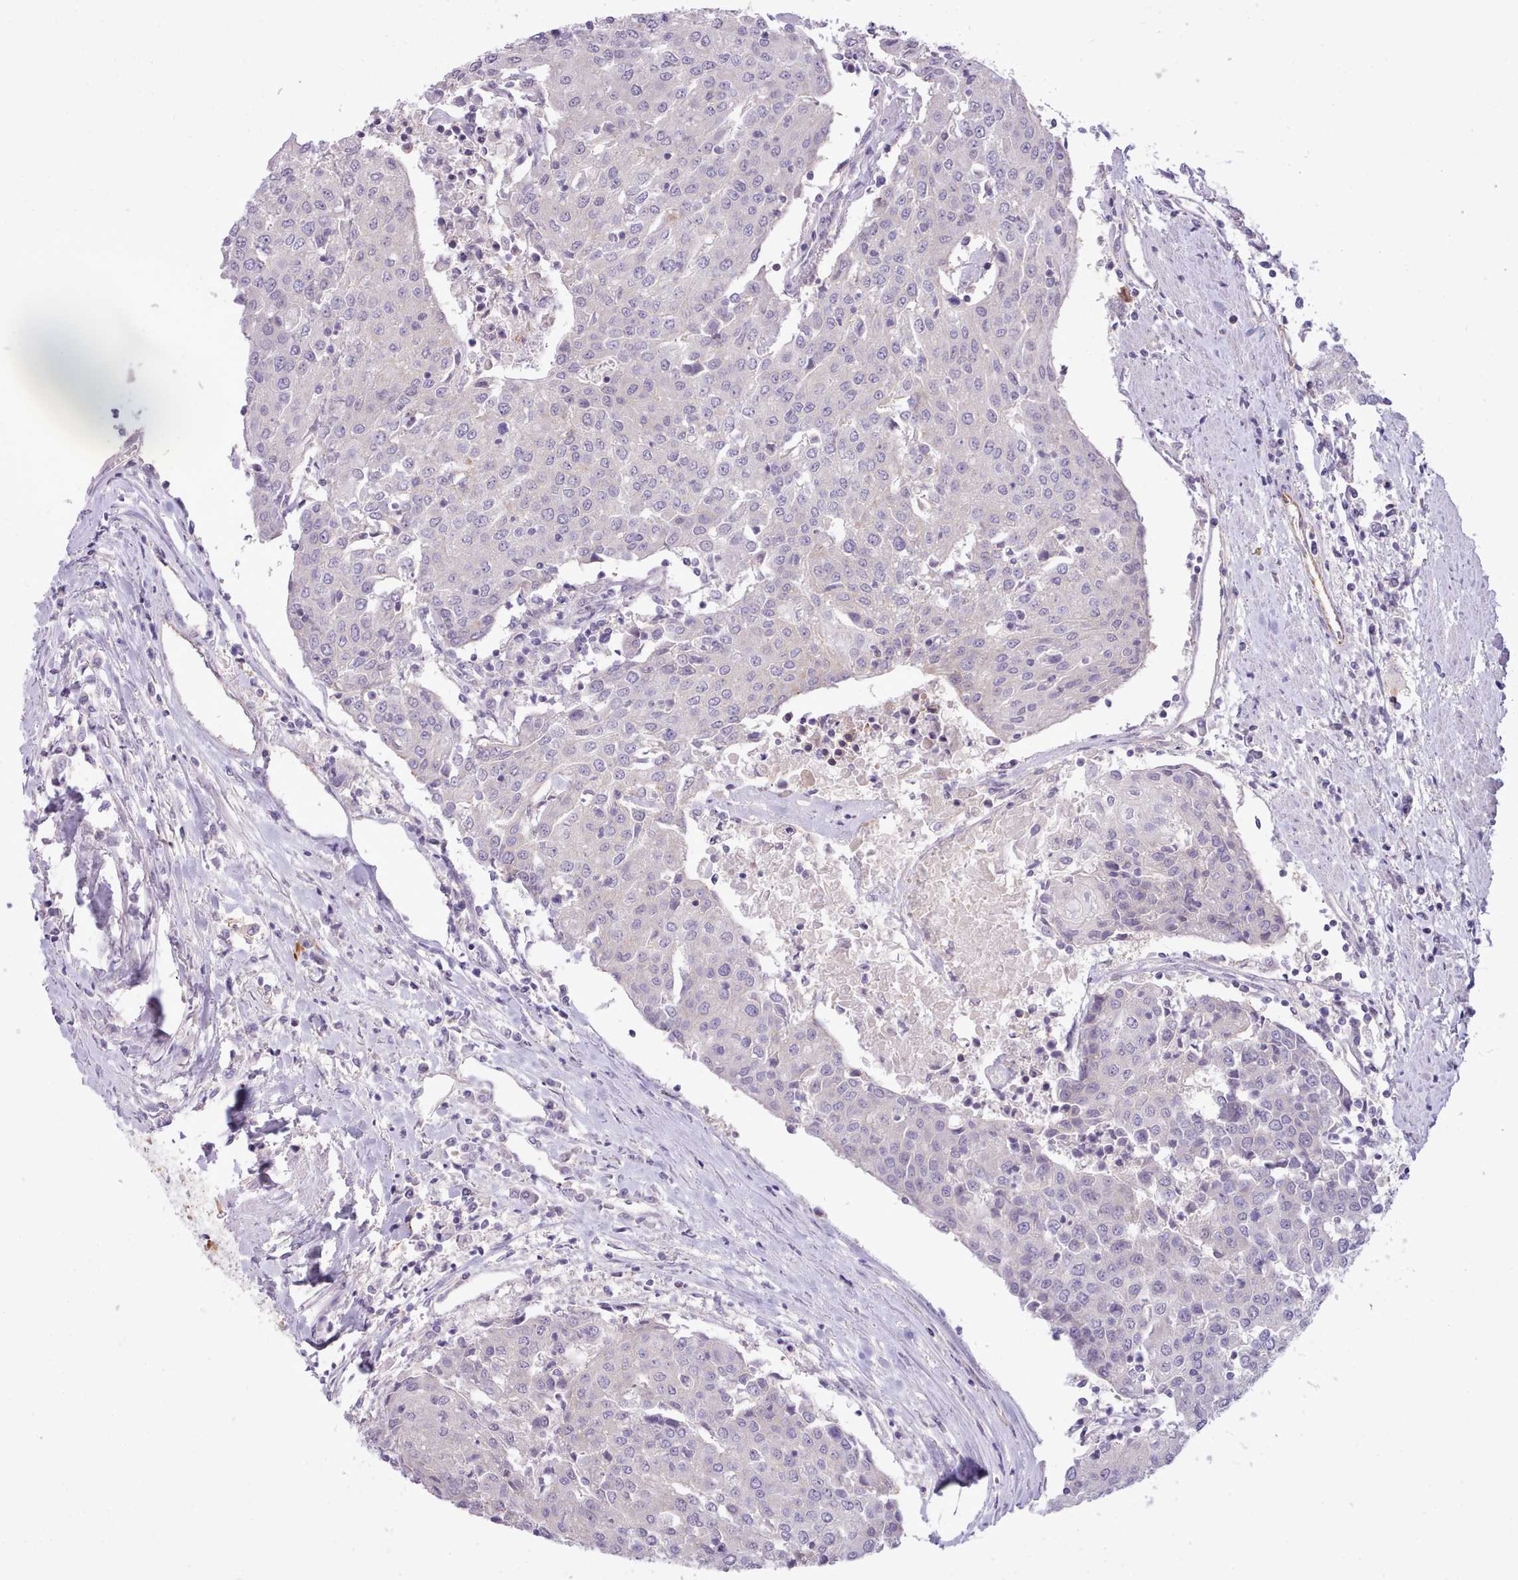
{"staining": {"intensity": "negative", "quantity": "none", "location": "none"}, "tissue": "urothelial cancer", "cell_type": "Tumor cells", "image_type": "cancer", "snomed": [{"axis": "morphology", "description": "Urothelial carcinoma, High grade"}, {"axis": "topography", "description": "Urinary bladder"}], "caption": "Urothelial cancer was stained to show a protein in brown. There is no significant positivity in tumor cells. (Brightfield microscopy of DAB (3,3'-diaminobenzidine) IHC at high magnification).", "gene": "CYP2A13", "patient": {"sex": "female", "age": 85}}